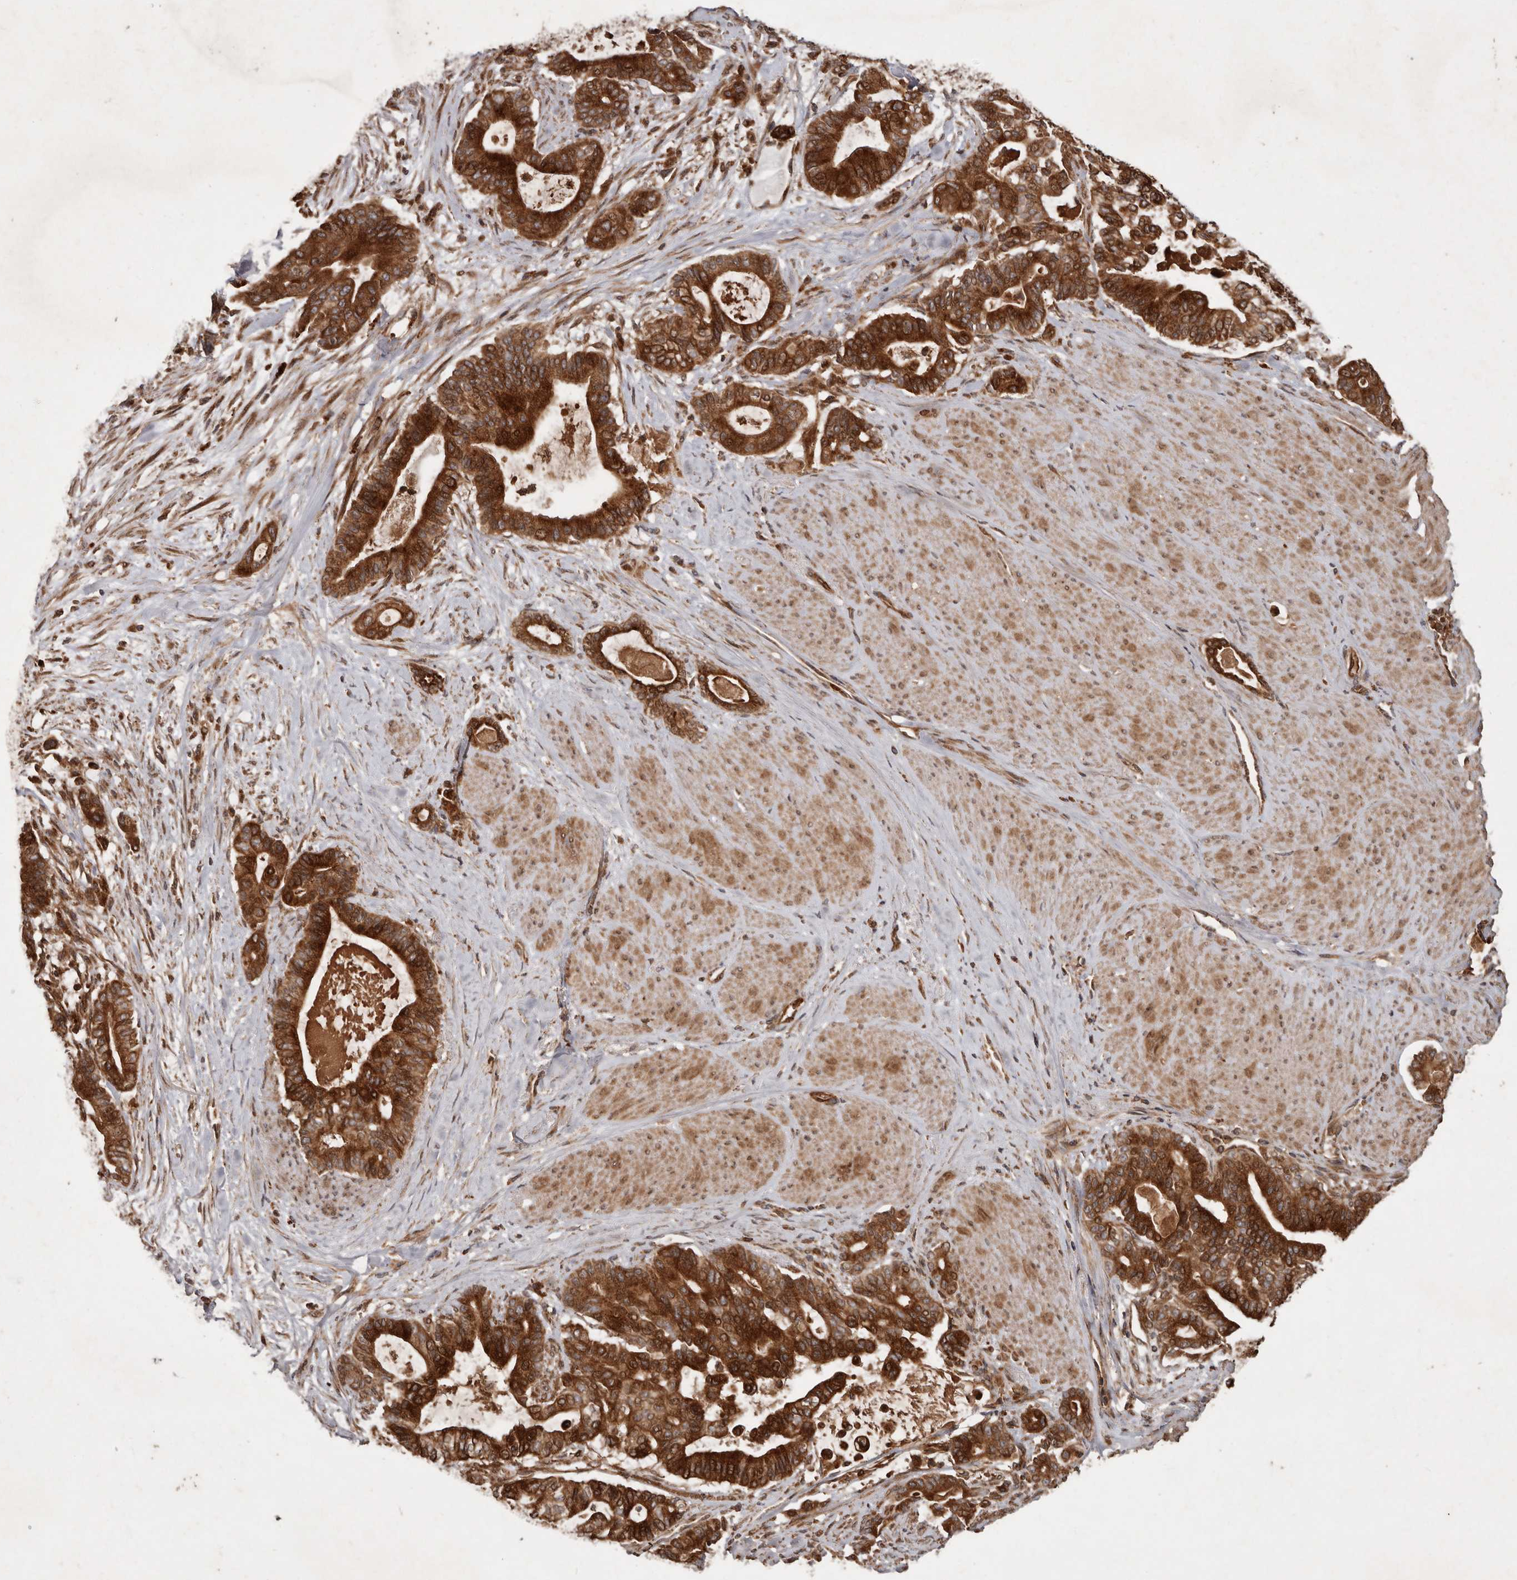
{"staining": {"intensity": "strong", "quantity": ">75%", "location": "cytoplasmic/membranous"}, "tissue": "pancreatic cancer", "cell_type": "Tumor cells", "image_type": "cancer", "snomed": [{"axis": "morphology", "description": "Adenocarcinoma, NOS"}, {"axis": "topography", "description": "Pancreas"}], "caption": "This is an image of immunohistochemistry staining of pancreatic adenocarcinoma, which shows strong positivity in the cytoplasmic/membranous of tumor cells.", "gene": "STK36", "patient": {"sex": "male", "age": 63}}